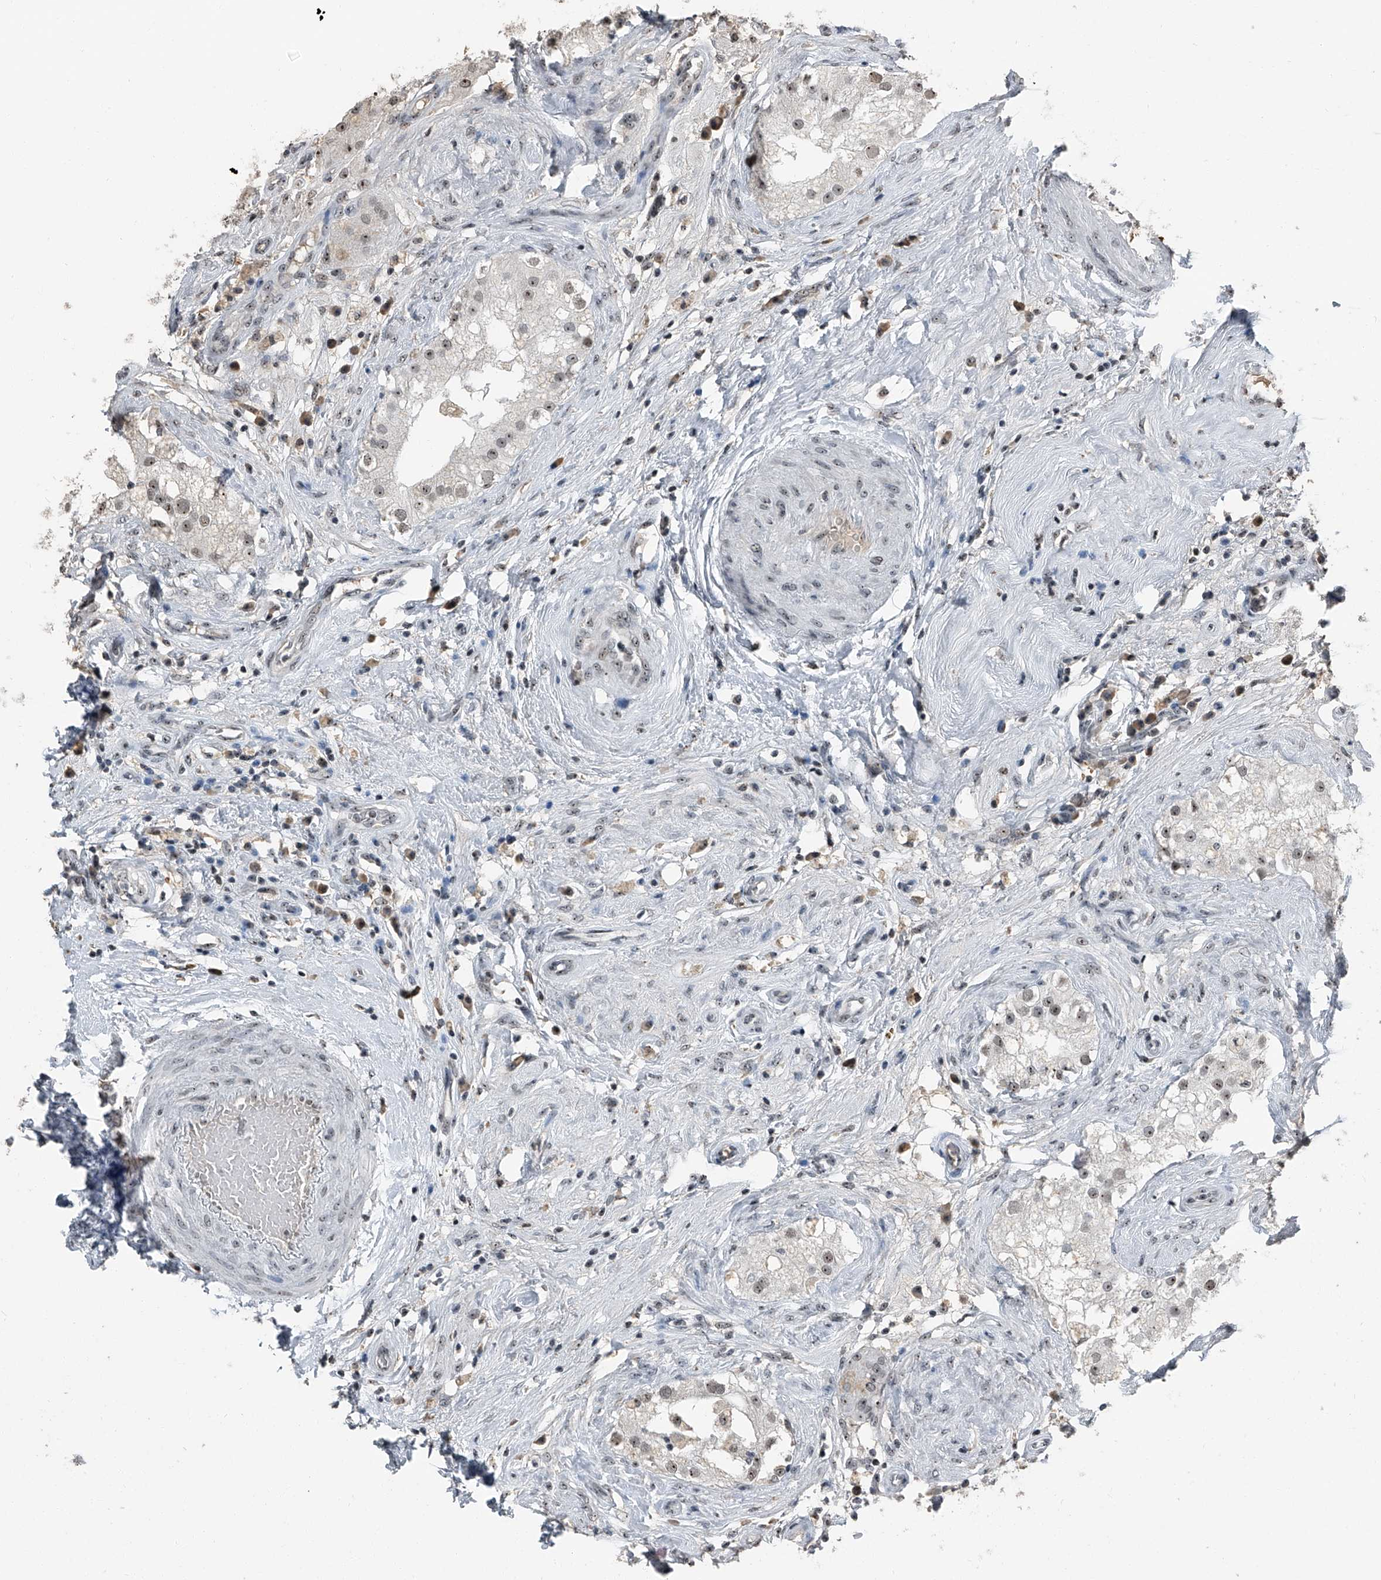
{"staining": {"intensity": "moderate", "quantity": ">75%", "location": "nuclear"}, "tissue": "testis", "cell_type": "Cells in seminiferous ducts", "image_type": "normal", "snomed": [{"axis": "morphology", "description": "Normal tissue, NOS"}, {"axis": "topography", "description": "Testis"}], "caption": "Cells in seminiferous ducts exhibit medium levels of moderate nuclear expression in approximately >75% of cells in unremarkable testis.", "gene": "TCOF1", "patient": {"sex": "male", "age": 84}}